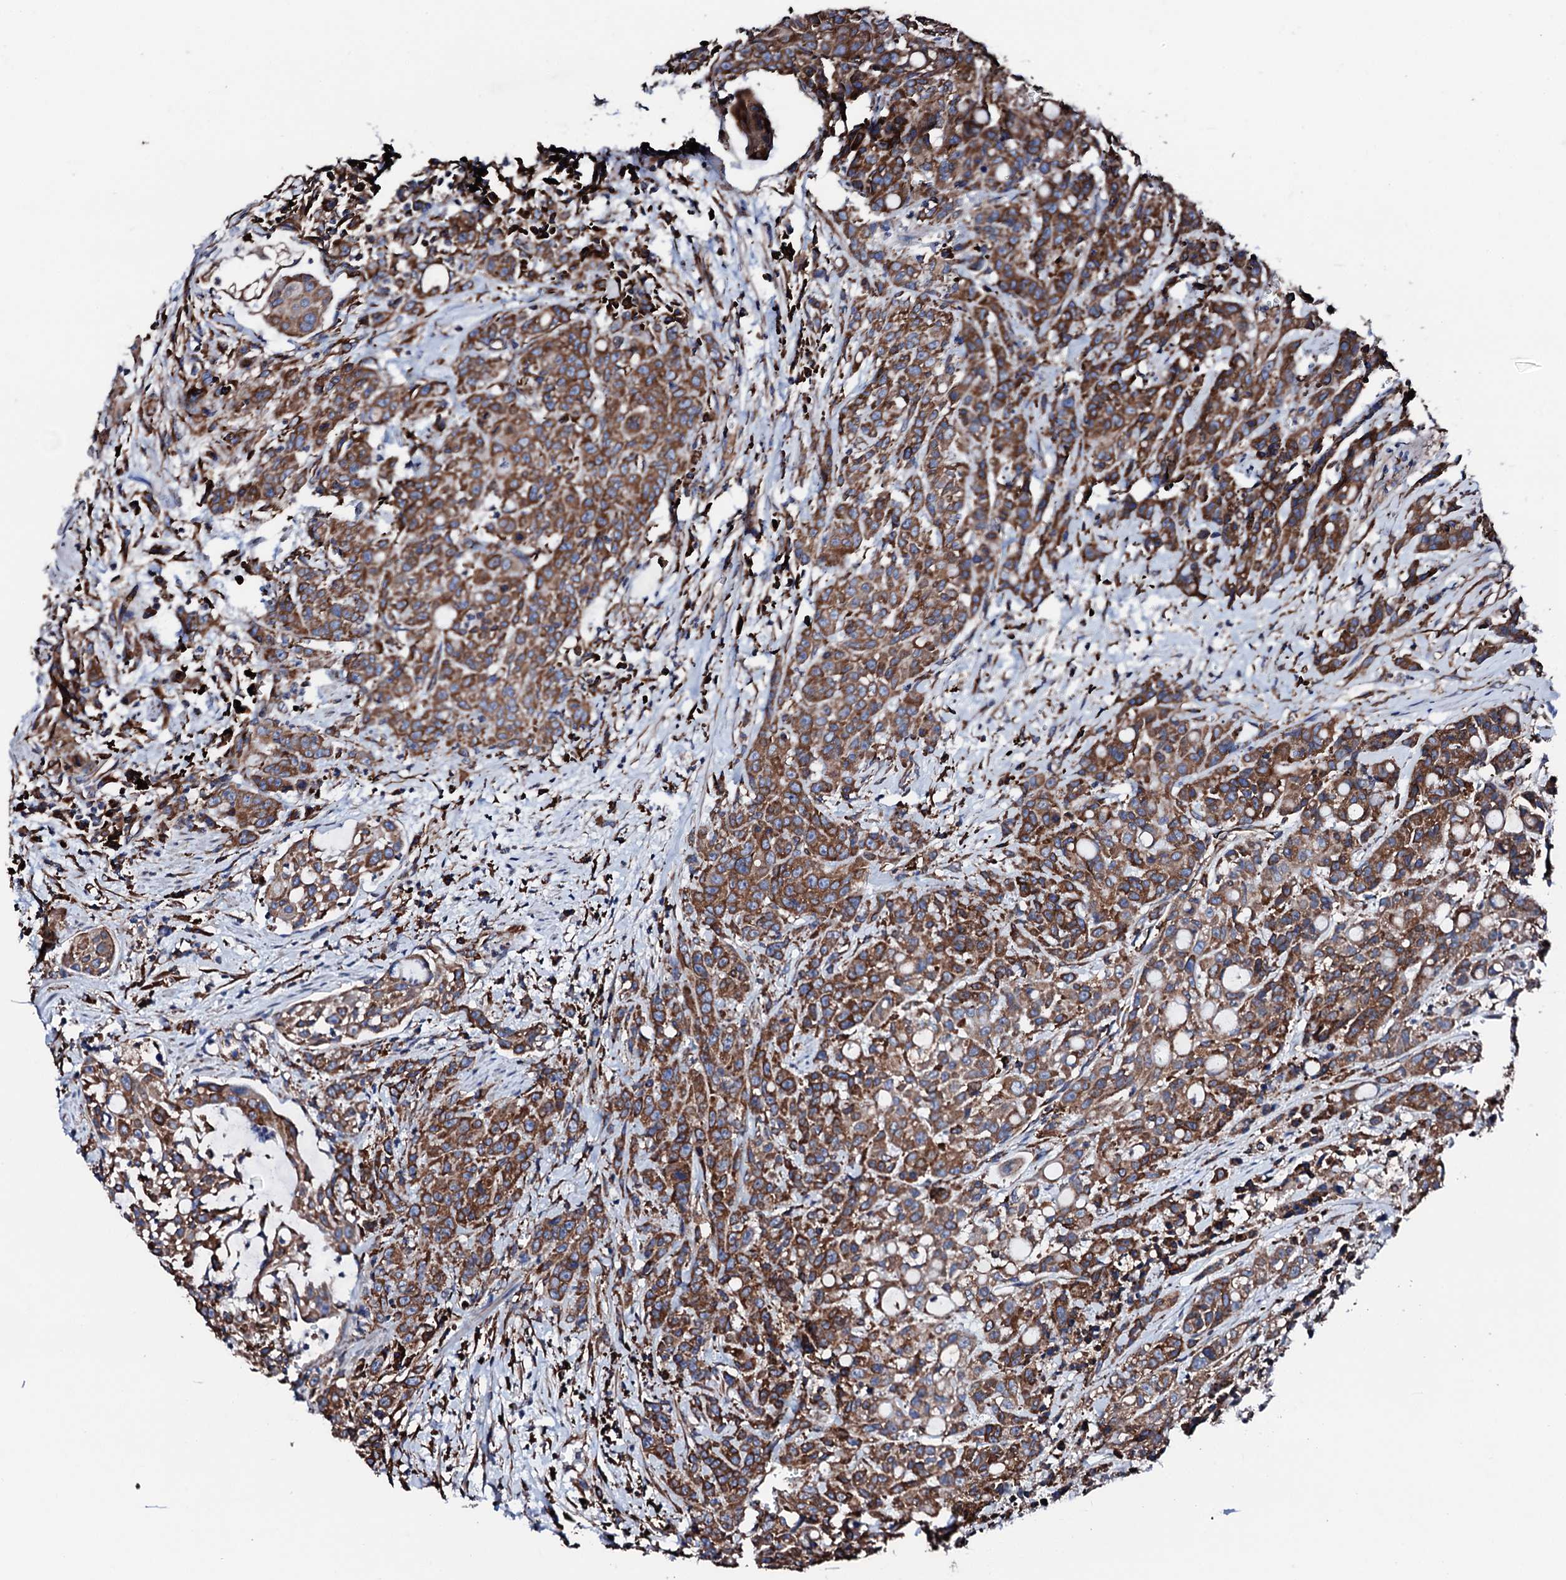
{"staining": {"intensity": "strong", "quantity": ">75%", "location": "cytoplasmic/membranous"}, "tissue": "colorectal cancer", "cell_type": "Tumor cells", "image_type": "cancer", "snomed": [{"axis": "morphology", "description": "Adenocarcinoma, NOS"}, {"axis": "topography", "description": "Colon"}], "caption": "About >75% of tumor cells in adenocarcinoma (colorectal) display strong cytoplasmic/membranous protein staining as visualized by brown immunohistochemical staining.", "gene": "AMDHD1", "patient": {"sex": "male", "age": 62}}